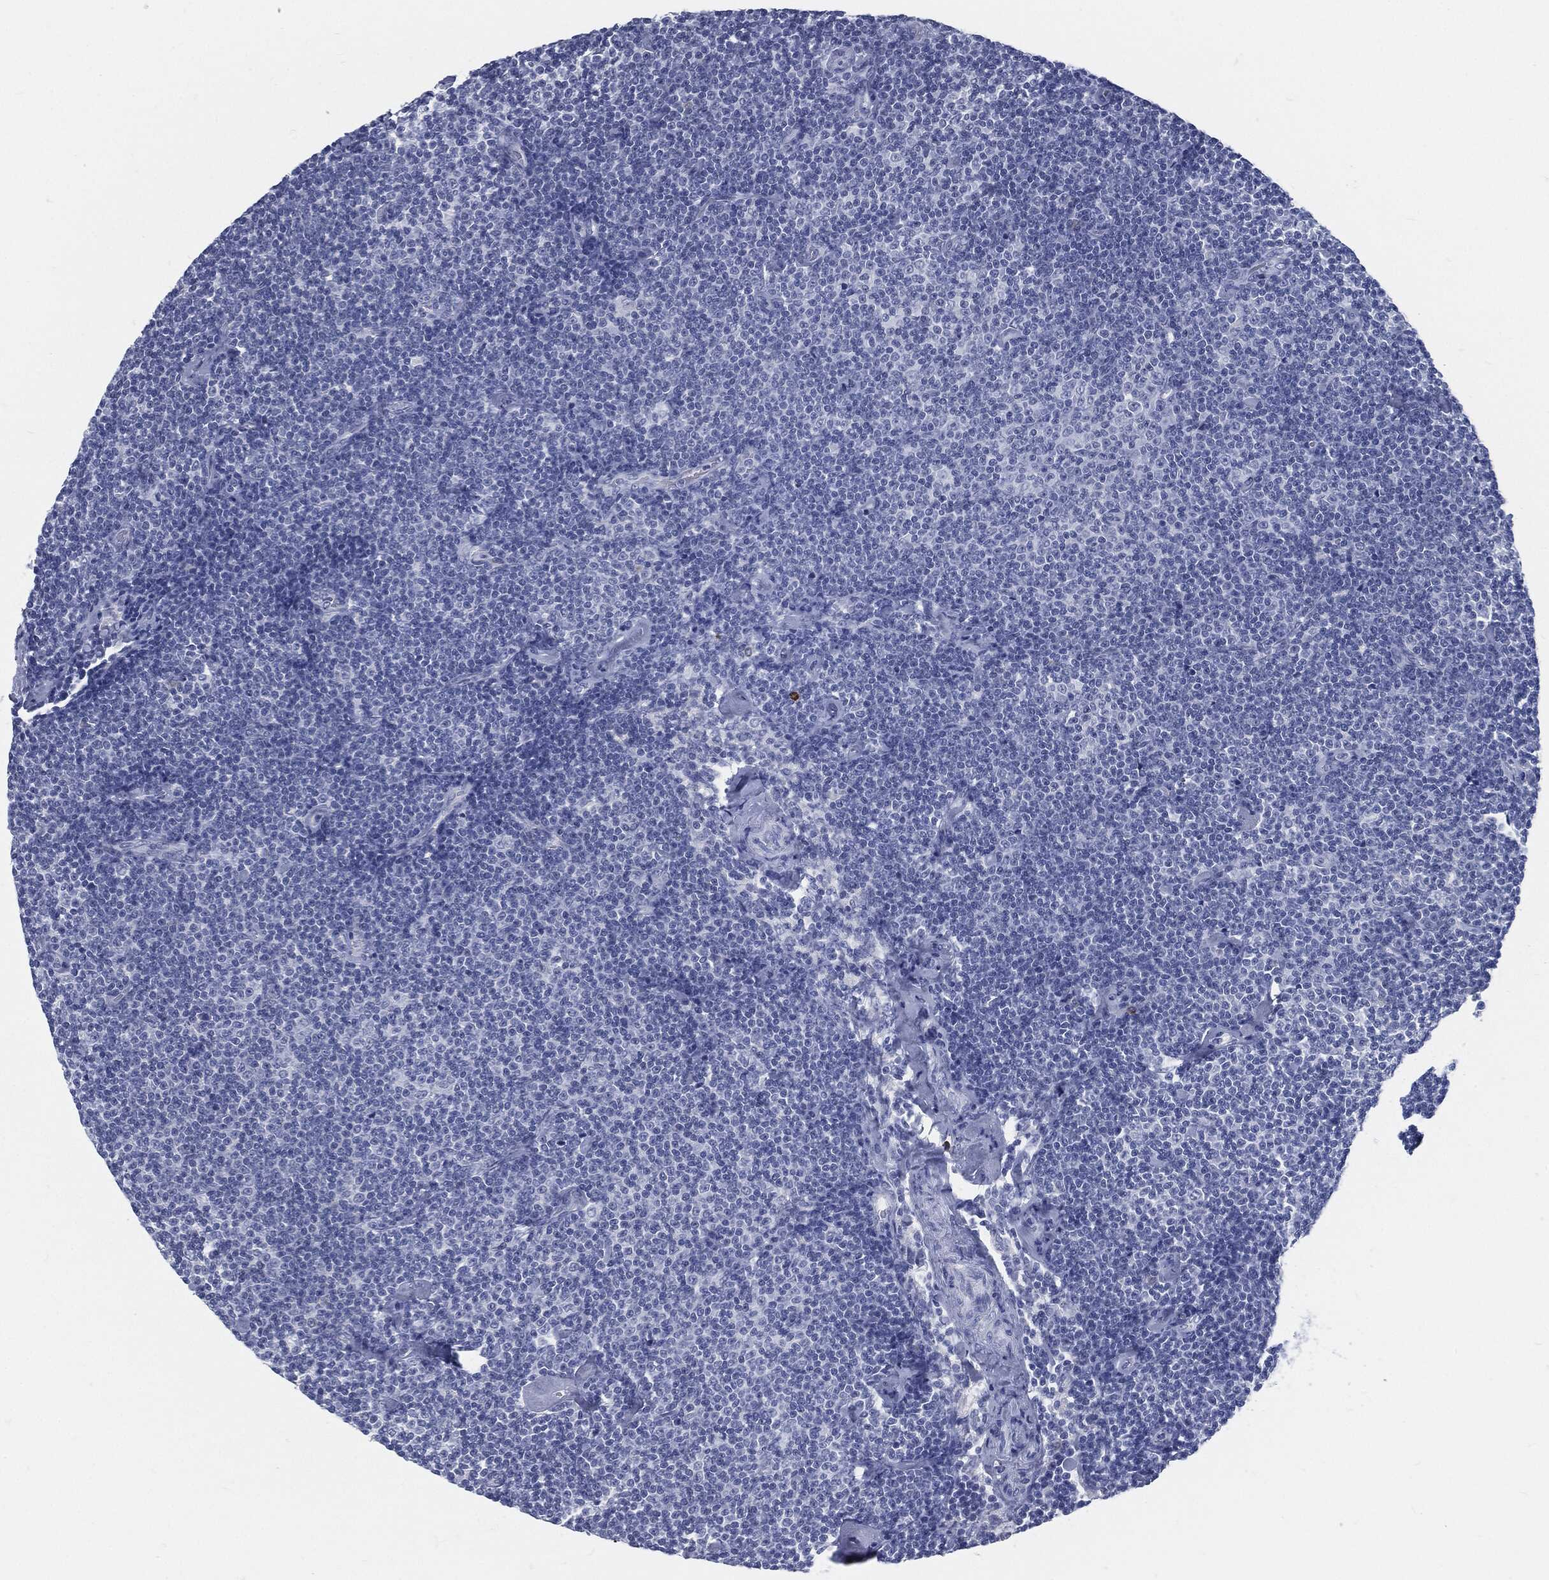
{"staining": {"intensity": "negative", "quantity": "none", "location": "none"}, "tissue": "lymphoma", "cell_type": "Tumor cells", "image_type": "cancer", "snomed": [{"axis": "morphology", "description": "Malignant lymphoma, non-Hodgkin's type, Low grade"}, {"axis": "topography", "description": "Lymph node"}], "caption": "Tumor cells are negative for protein expression in human lymphoma.", "gene": "MST1", "patient": {"sex": "male", "age": 81}}